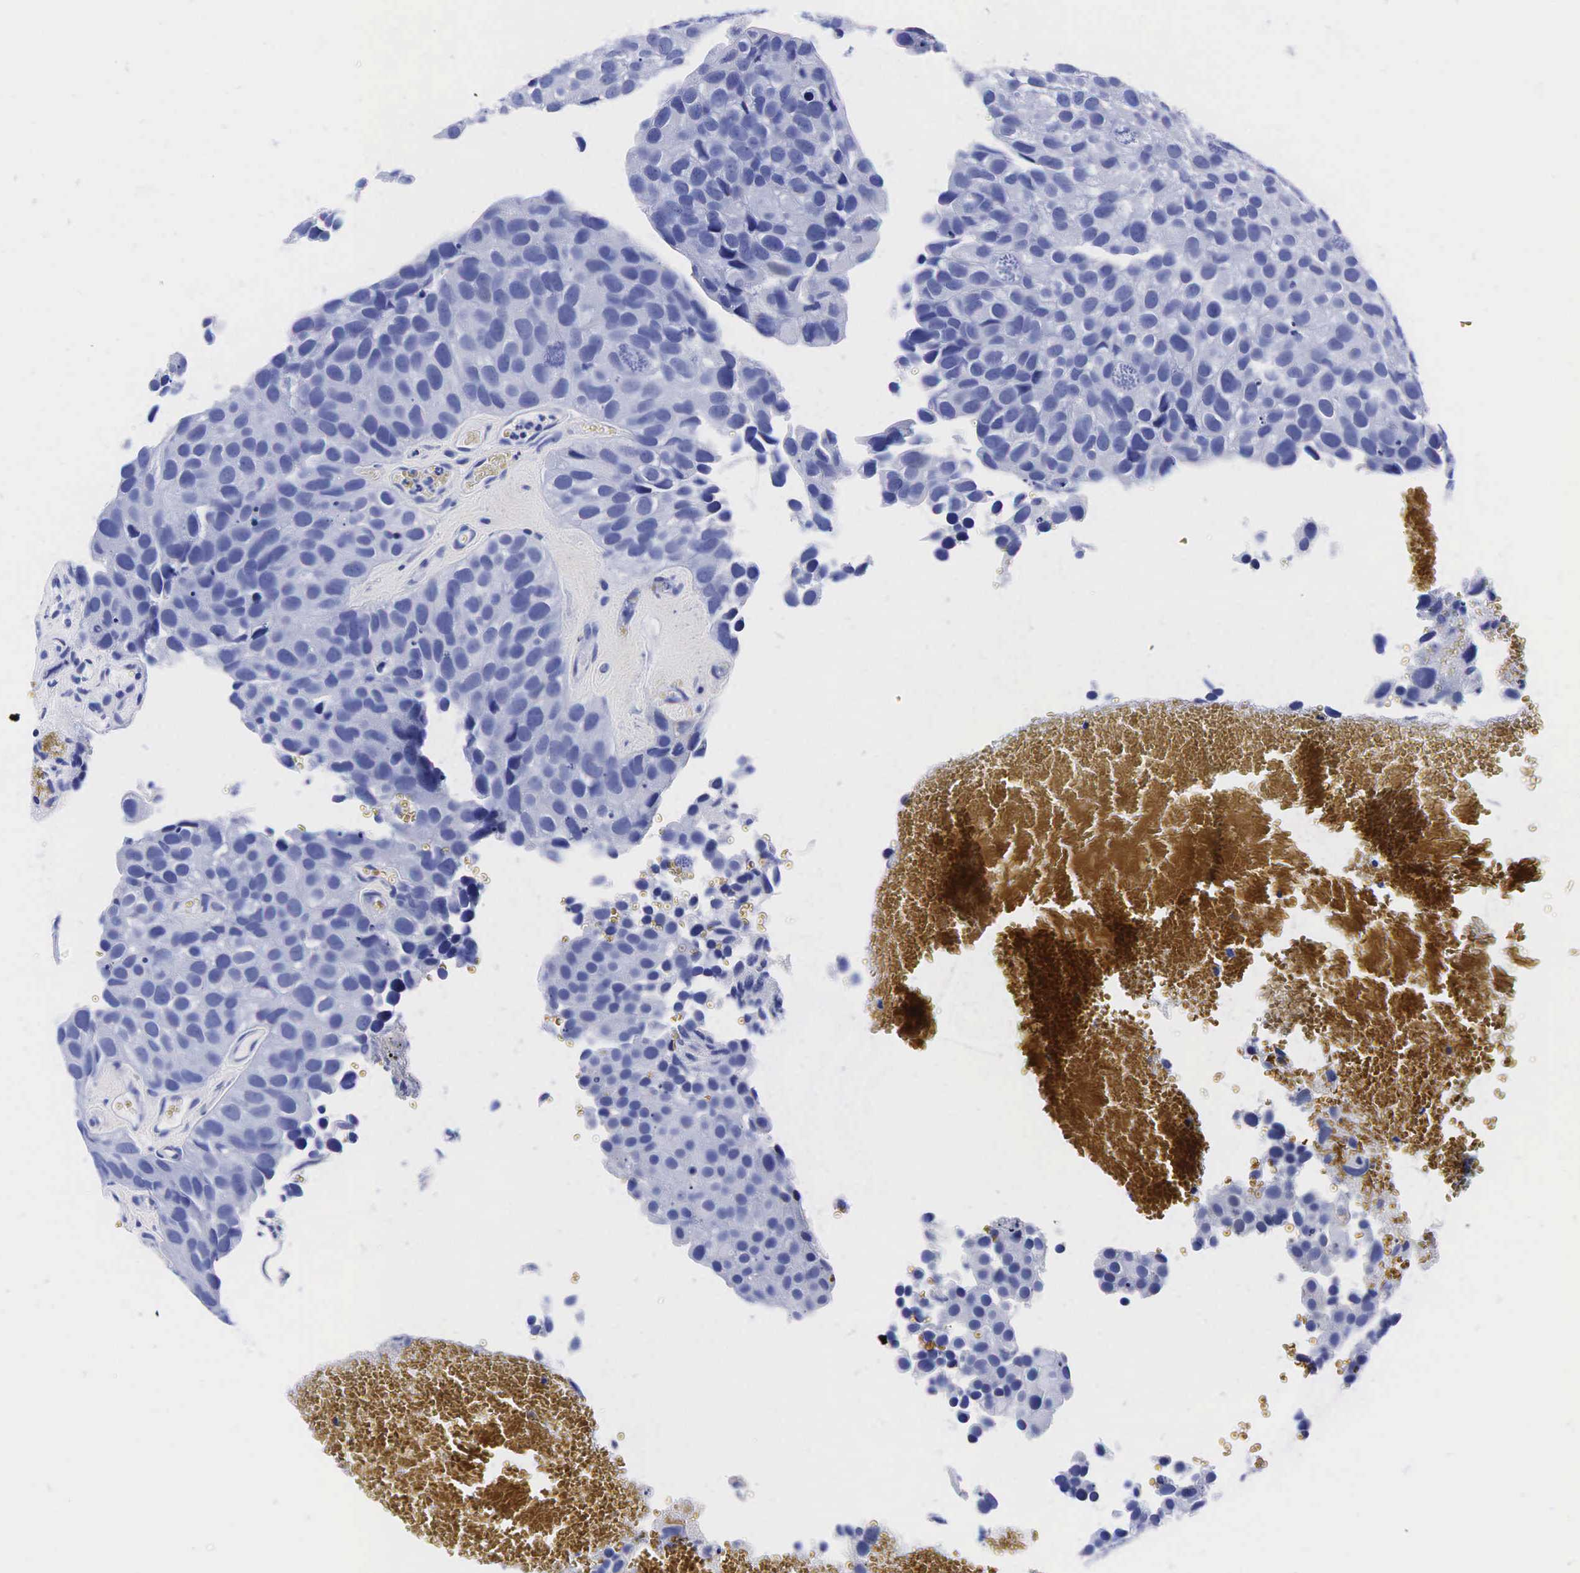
{"staining": {"intensity": "negative", "quantity": "none", "location": "none"}, "tissue": "urothelial cancer", "cell_type": "Tumor cells", "image_type": "cancer", "snomed": [{"axis": "morphology", "description": "Urothelial carcinoma, High grade"}, {"axis": "topography", "description": "Urinary bladder"}], "caption": "Immunohistochemistry of human urothelial cancer reveals no staining in tumor cells.", "gene": "TG", "patient": {"sex": "male", "age": 72}}